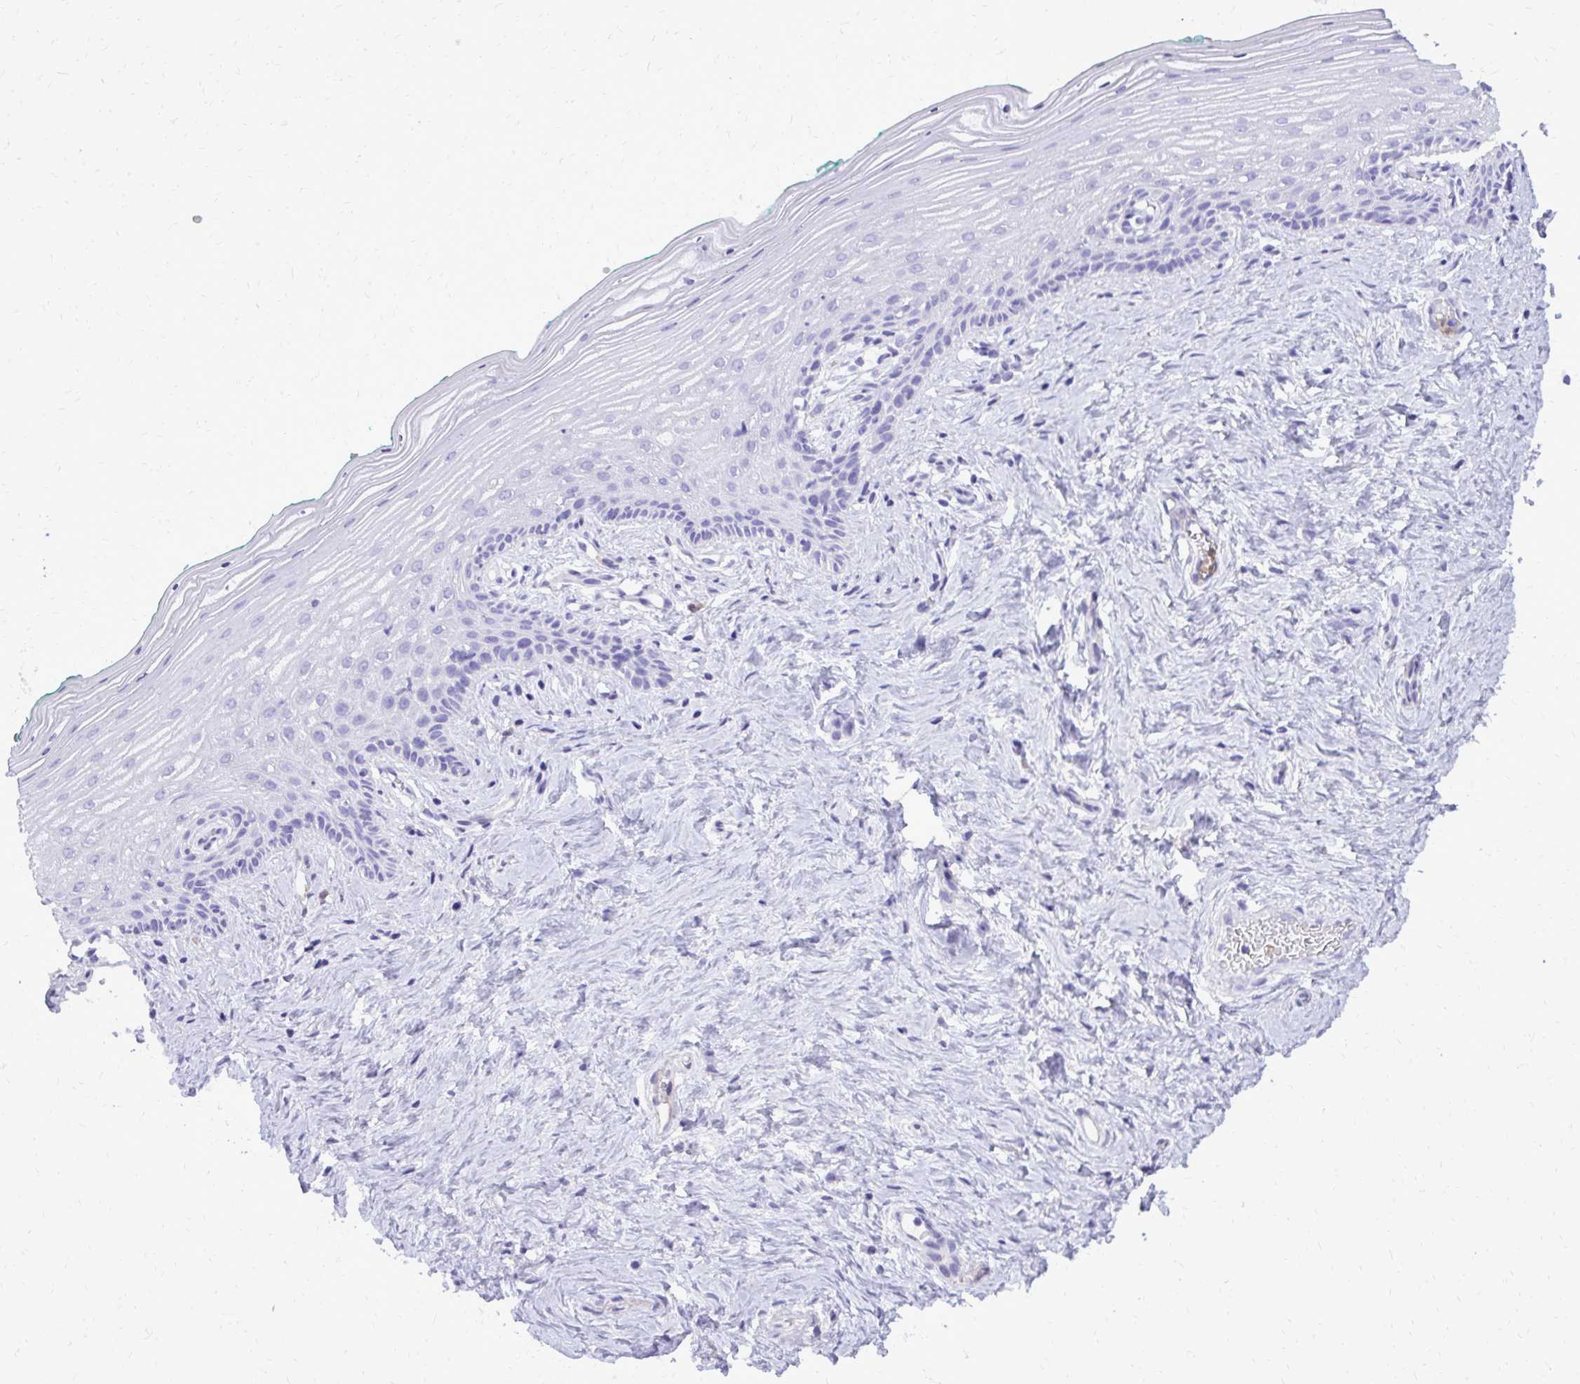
{"staining": {"intensity": "negative", "quantity": "none", "location": "none"}, "tissue": "vagina", "cell_type": "Squamous epithelial cells", "image_type": "normal", "snomed": [{"axis": "morphology", "description": "Normal tissue, NOS"}, {"axis": "topography", "description": "Vagina"}], "caption": "Immunohistochemistry (IHC) histopathology image of unremarkable vagina: human vagina stained with DAB demonstrates no significant protein positivity in squamous epithelial cells. The staining was performed using DAB (3,3'-diaminobenzidine) to visualize the protein expression in brown, while the nuclei were stained in blue with hematoxylin (Magnification: 20x).", "gene": "CAT", "patient": {"sex": "female", "age": 45}}